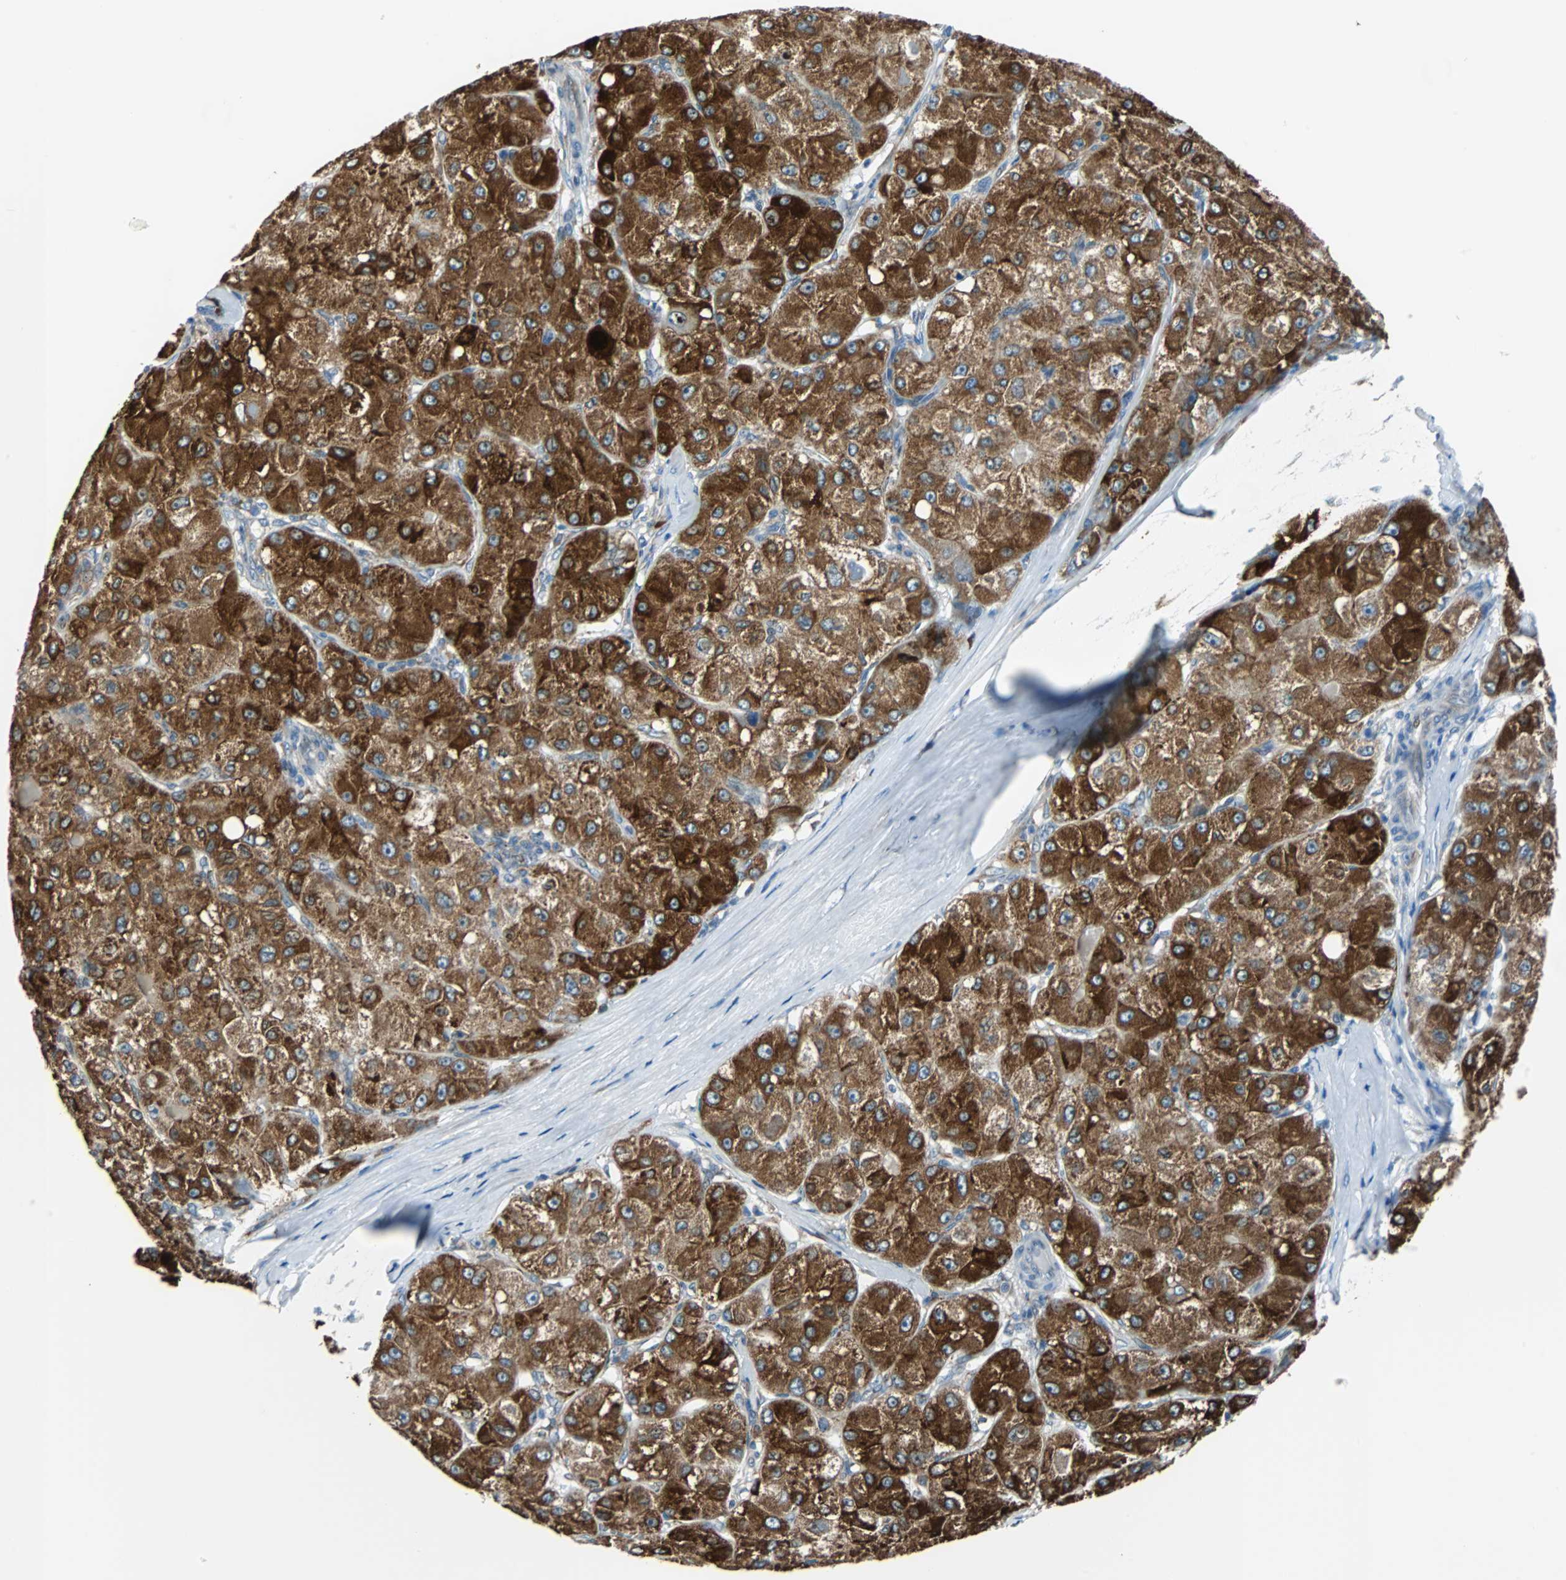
{"staining": {"intensity": "strong", "quantity": ">75%", "location": "cytoplasmic/membranous"}, "tissue": "liver cancer", "cell_type": "Tumor cells", "image_type": "cancer", "snomed": [{"axis": "morphology", "description": "Carcinoma, Hepatocellular, NOS"}, {"axis": "topography", "description": "Liver"}], "caption": "Liver cancer was stained to show a protein in brown. There is high levels of strong cytoplasmic/membranous expression in about >75% of tumor cells.", "gene": "PDIA4", "patient": {"sex": "male", "age": 80}}